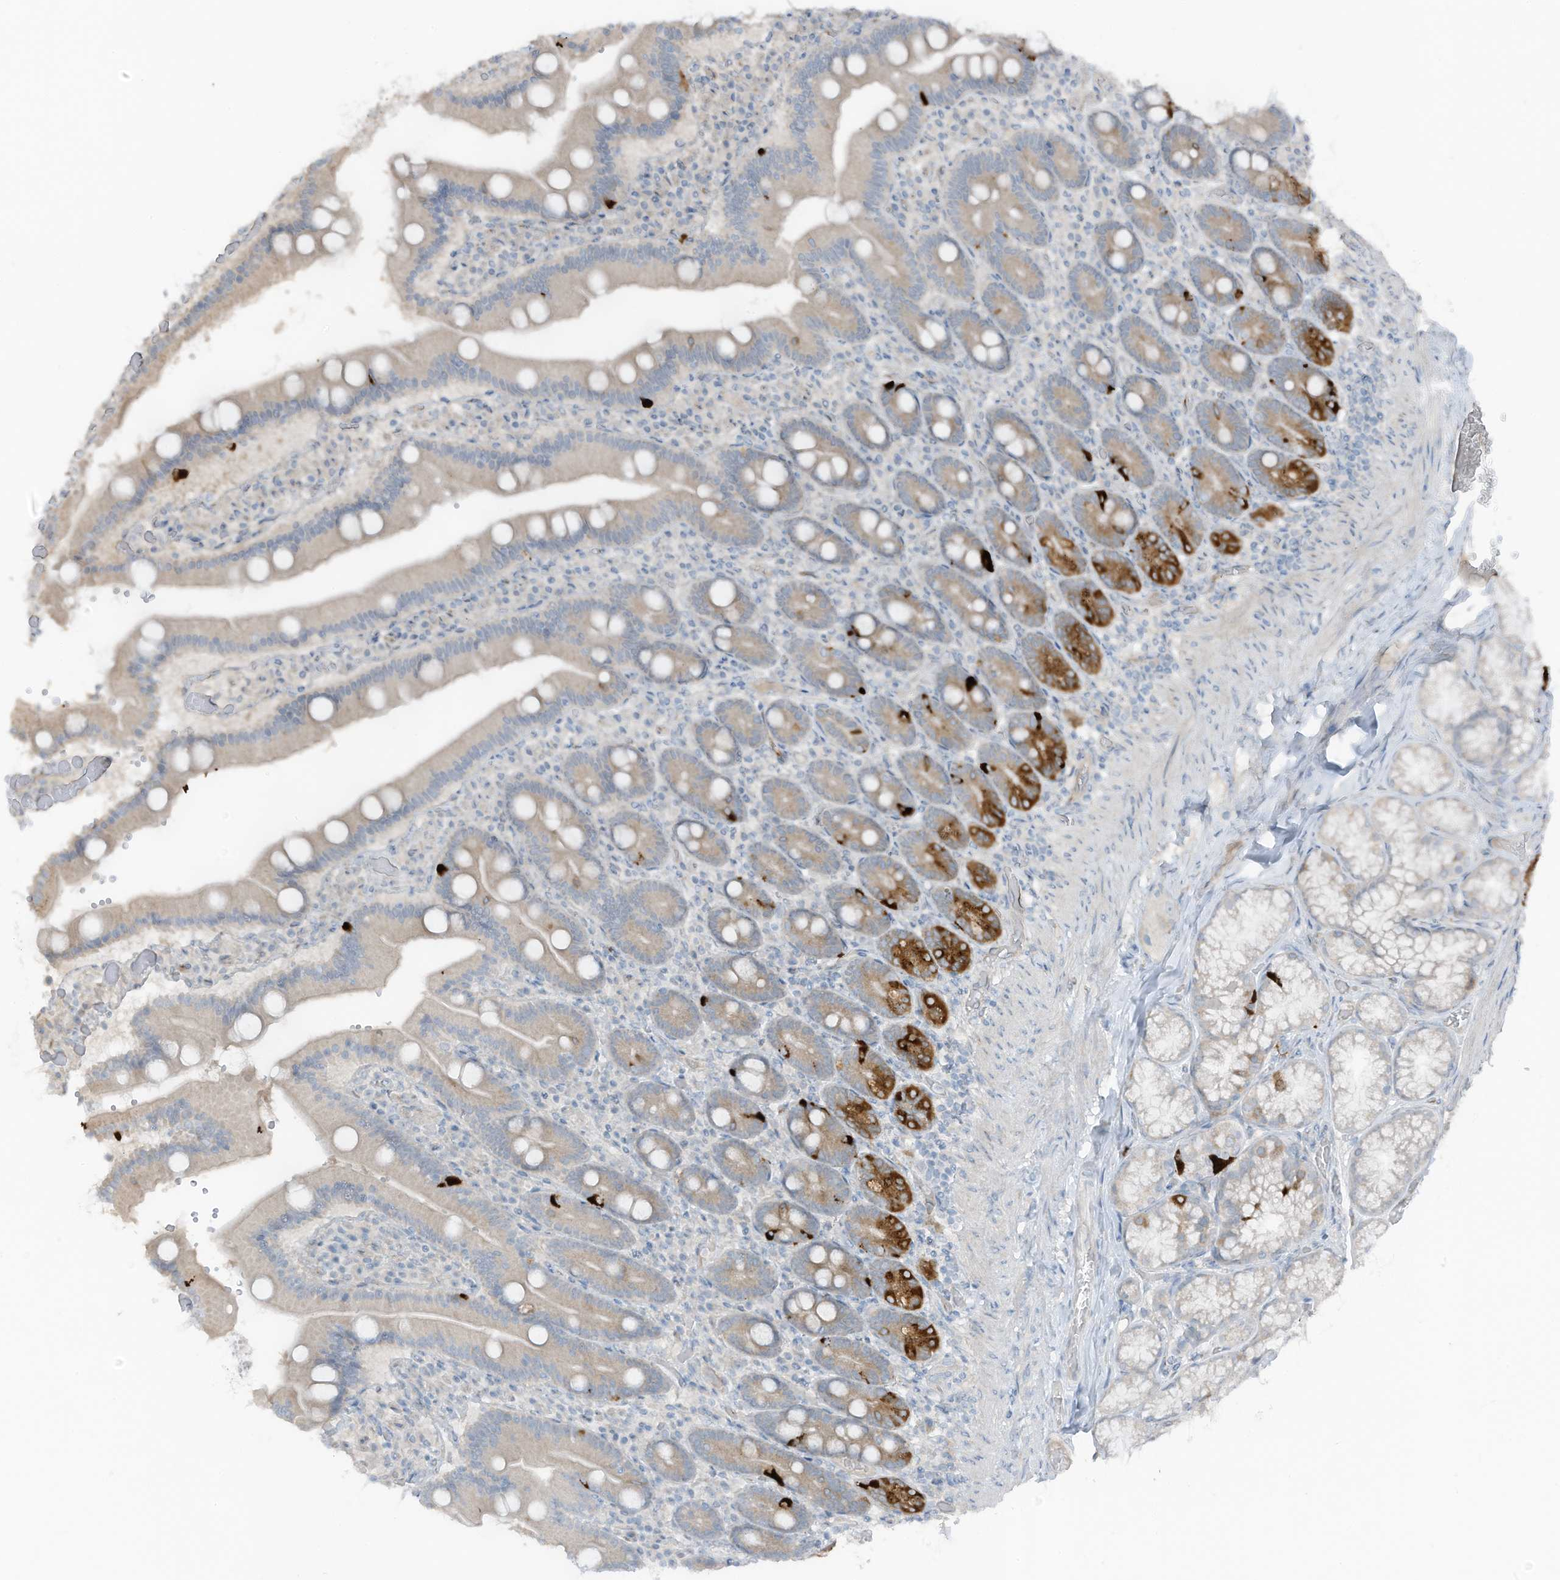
{"staining": {"intensity": "strong", "quantity": "<25%", "location": "cytoplasmic/membranous"}, "tissue": "duodenum", "cell_type": "Glandular cells", "image_type": "normal", "snomed": [{"axis": "morphology", "description": "Normal tissue, NOS"}, {"axis": "topography", "description": "Duodenum"}], "caption": "Glandular cells show strong cytoplasmic/membranous staining in approximately <25% of cells in benign duodenum.", "gene": "ARHGEF33", "patient": {"sex": "female", "age": 62}}